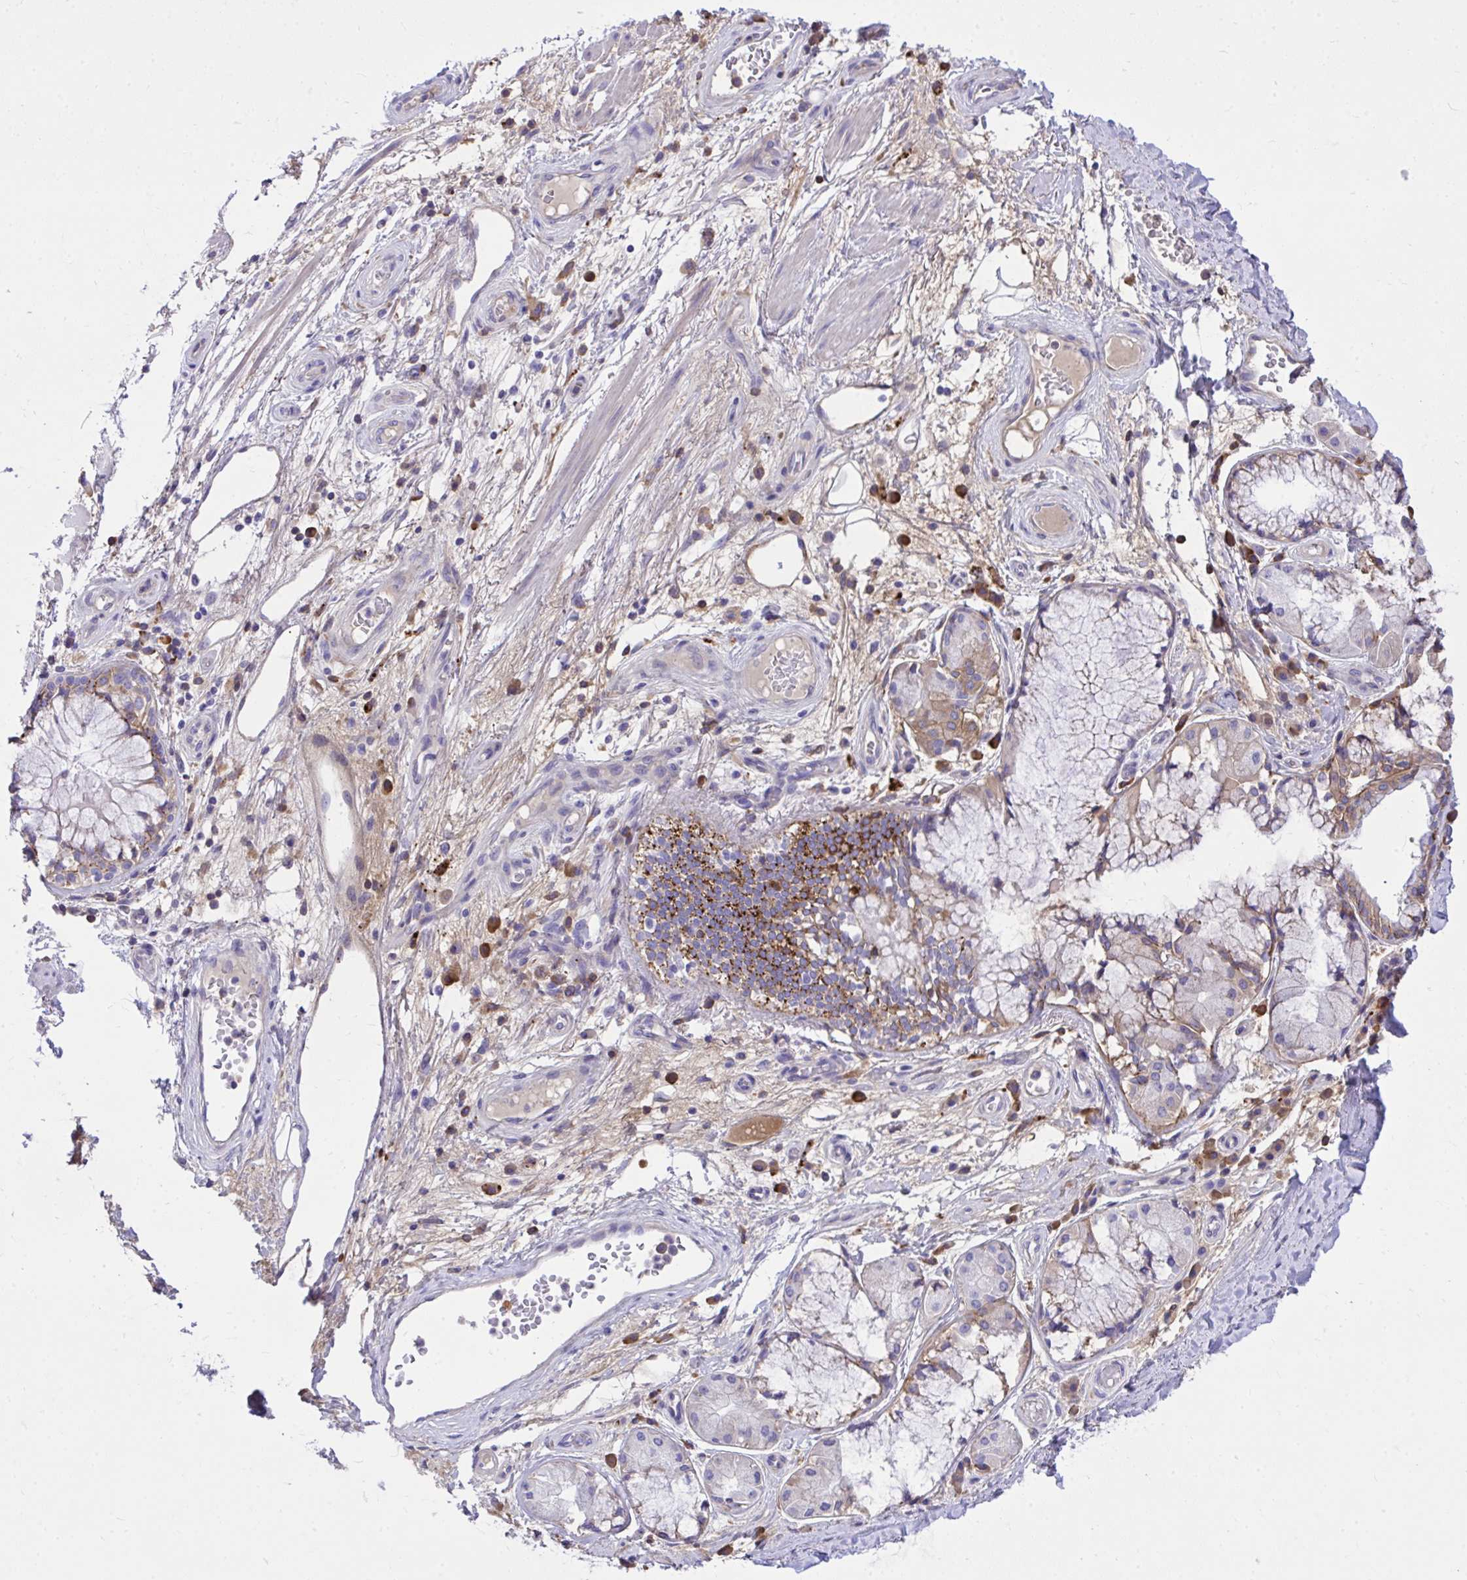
{"staining": {"intensity": "negative", "quantity": "none", "location": "none"}, "tissue": "soft tissue", "cell_type": "Chondrocytes", "image_type": "normal", "snomed": [{"axis": "morphology", "description": "Normal tissue, NOS"}, {"axis": "topography", "description": "Cartilage tissue"}, {"axis": "topography", "description": "Bronchus"}], "caption": "Protein analysis of unremarkable soft tissue demonstrates no significant positivity in chondrocytes. The staining is performed using DAB brown chromogen with nuclei counter-stained in using hematoxylin.", "gene": "HRG", "patient": {"sex": "male", "age": 64}}